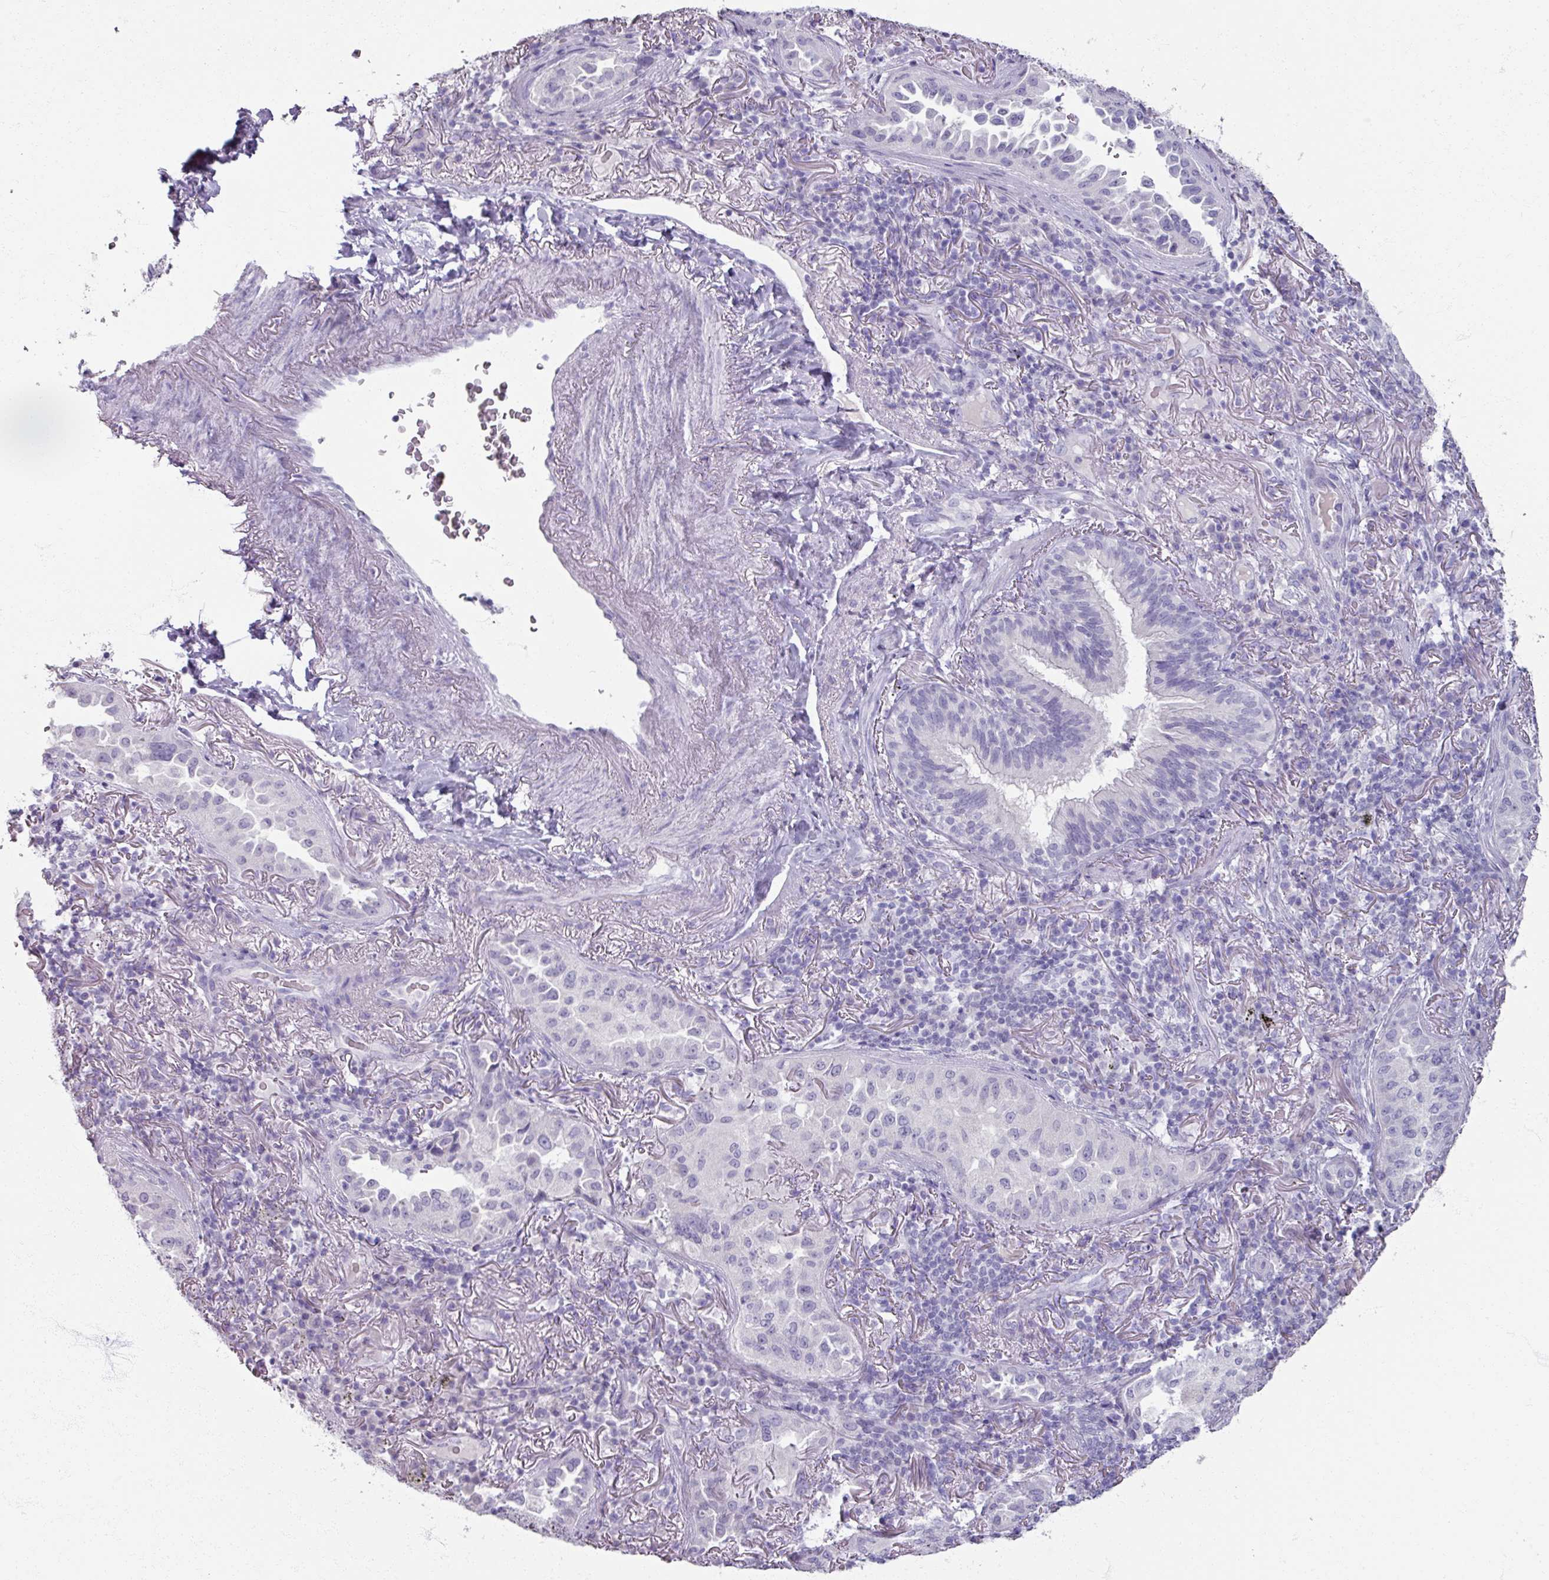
{"staining": {"intensity": "negative", "quantity": "none", "location": "none"}, "tissue": "lung cancer", "cell_type": "Tumor cells", "image_type": "cancer", "snomed": [{"axis": "morphology", "description": "Adenocarcinoma, NOS"}, {"axis": "topography", "description": "Lung"}], "caption": "An immunohistochemistry (IHC) image of lung cancer (adenocarcinoma) is shown. There is no staining in tumor cells of lung cancer (adenocarcinoma). (DAB IHC with hematoxylin counter stain).", "gene": "TG", "patient": {"sex": "female", "age": 69}}